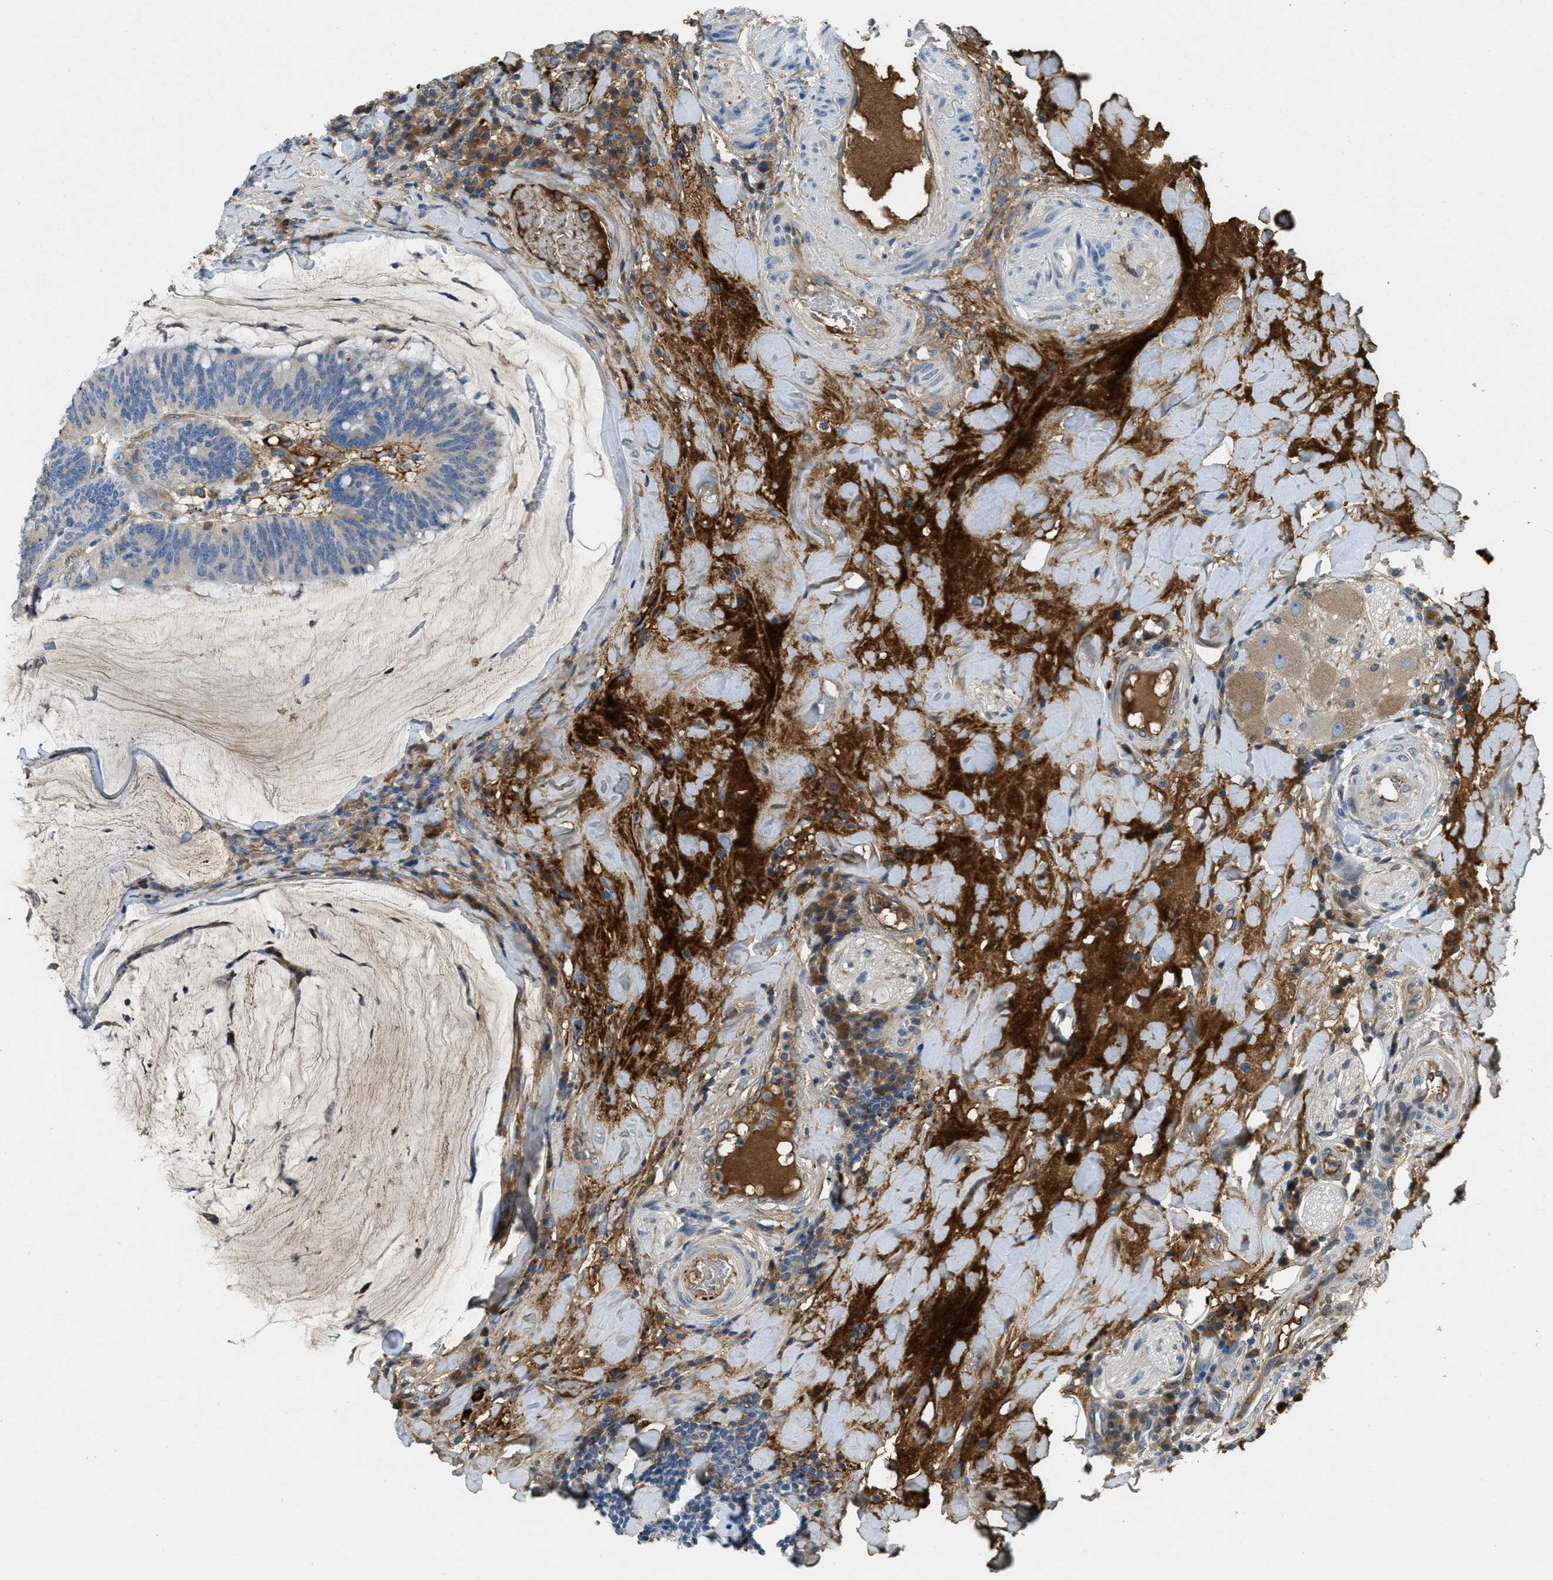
{"staining": {"intensity": "negative", "quantity": "none", "location": "none"}, "tissue": "colorectal cancer", "cell_type": "Tumor cells", "image_type": "cancer", "snomed": [{"axis": "morphology", "description": "Normal tissue, NOS"}, {"axis": "morphology", "description": "Adenocarcinoma, NOS"}, {"axis": "topography", "description": "Colon"}], "caption": "A micrograph of human colorectal adenocarcinoma is negative for staining in tumor cells.", "gene": "MPDU1", "patient": {"sex": "female", "age": 66}}